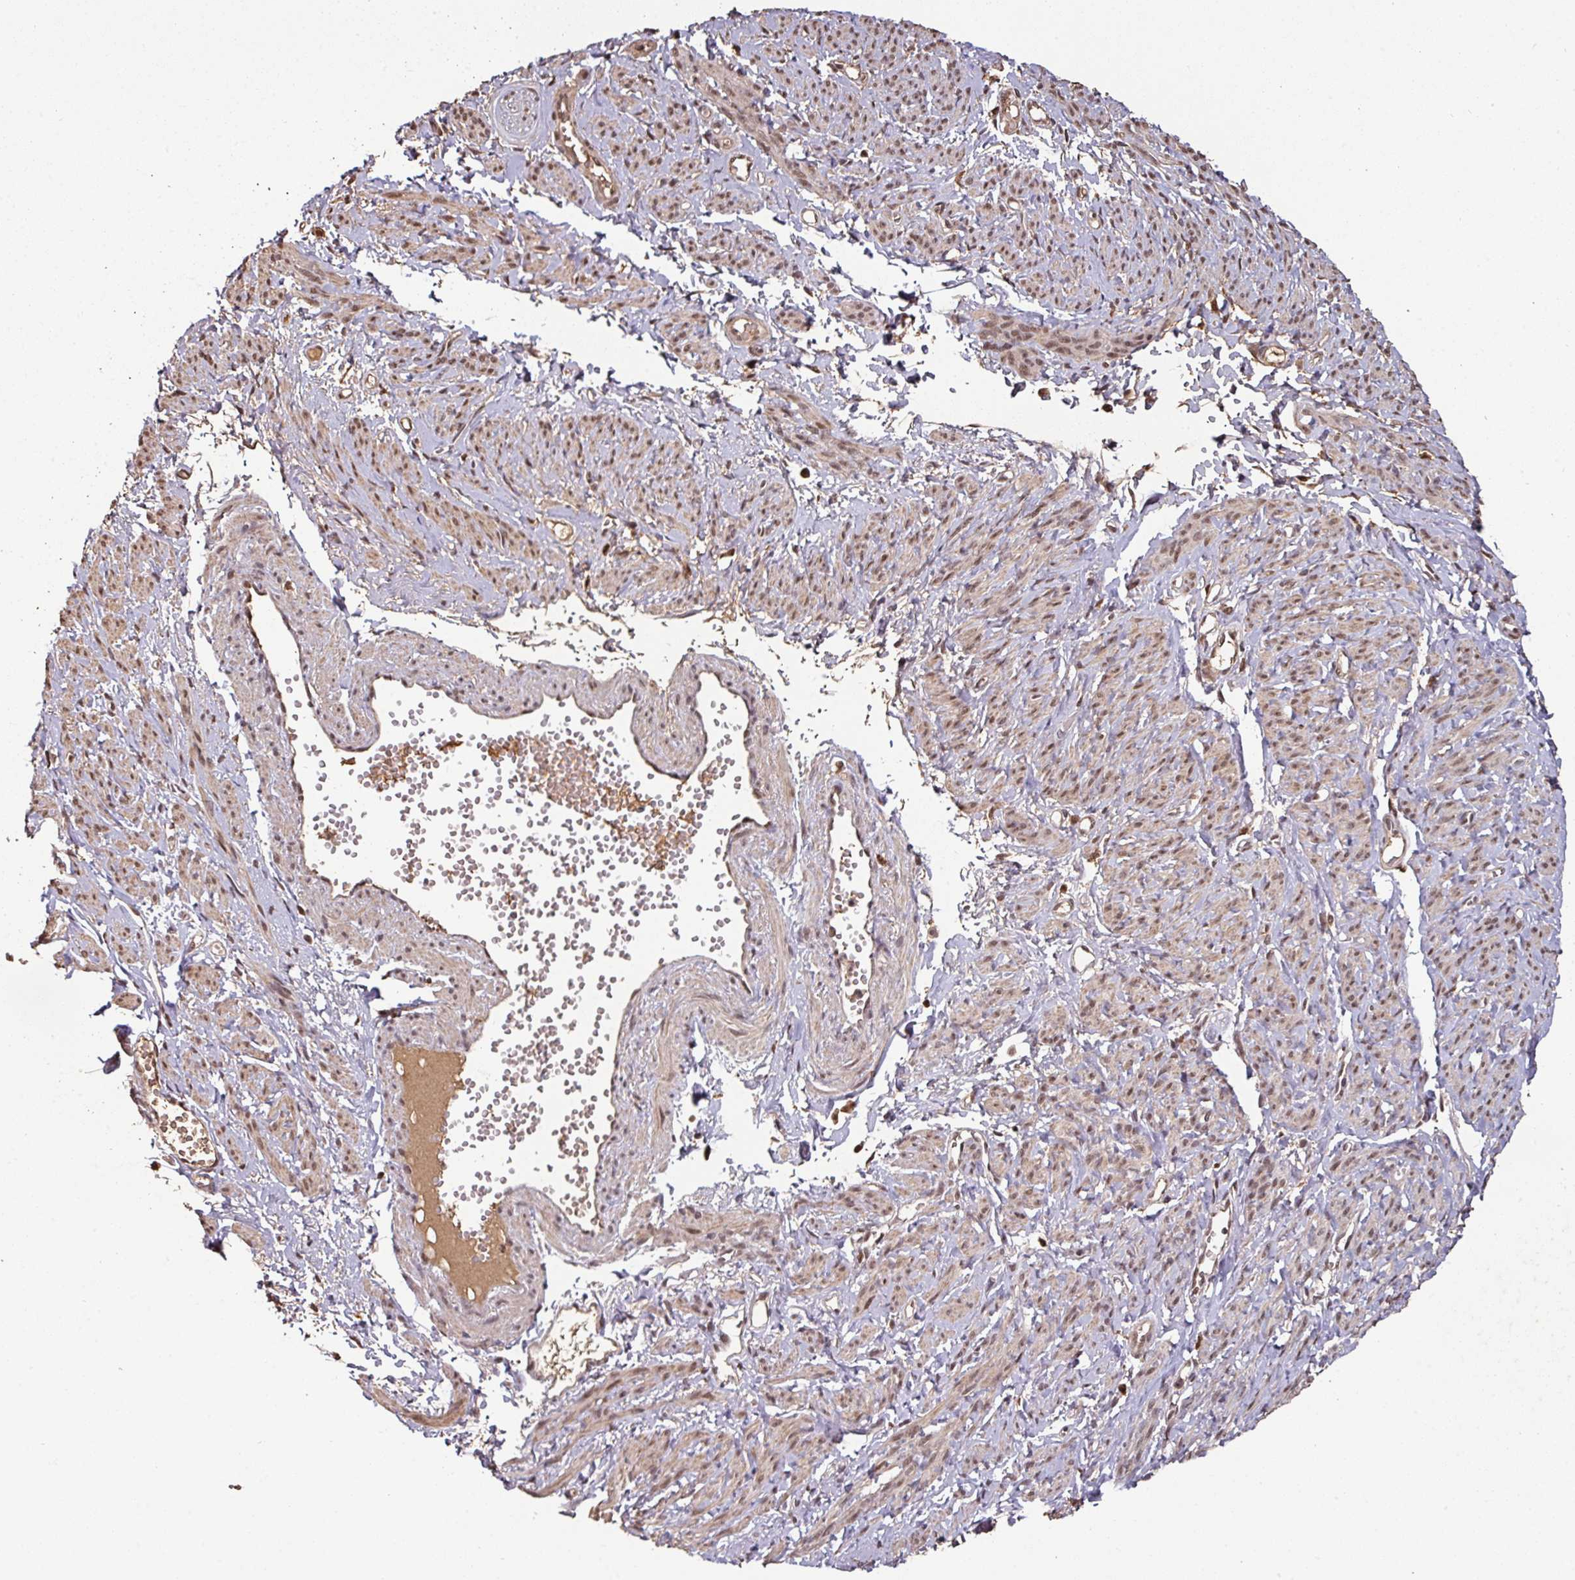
{"staining": {"intensity": "moderate", "quantity": ">75%", "location": "cytoplasmic/membranous,nuclear"}, "tissue": "smooth muscle", "cell_type": "Smooth muscle cells", "image_type": "normal", "snomed": [{"axis": "morphology", "description": "Normal tissue, NOS"}, {"axis": "topography", "description": "Smooth muscle"}], "caption": "Immunohistochemistry photomicrograph of benign smooth muscle stained for a protein (brown), which reveals medium levels of moderate cytoplasmic/membranous,nuclear positivity in approximately >75% of smooth muscle cells.", "gene": "POLD1", "patient": {"sex": "female", "age": 65}}